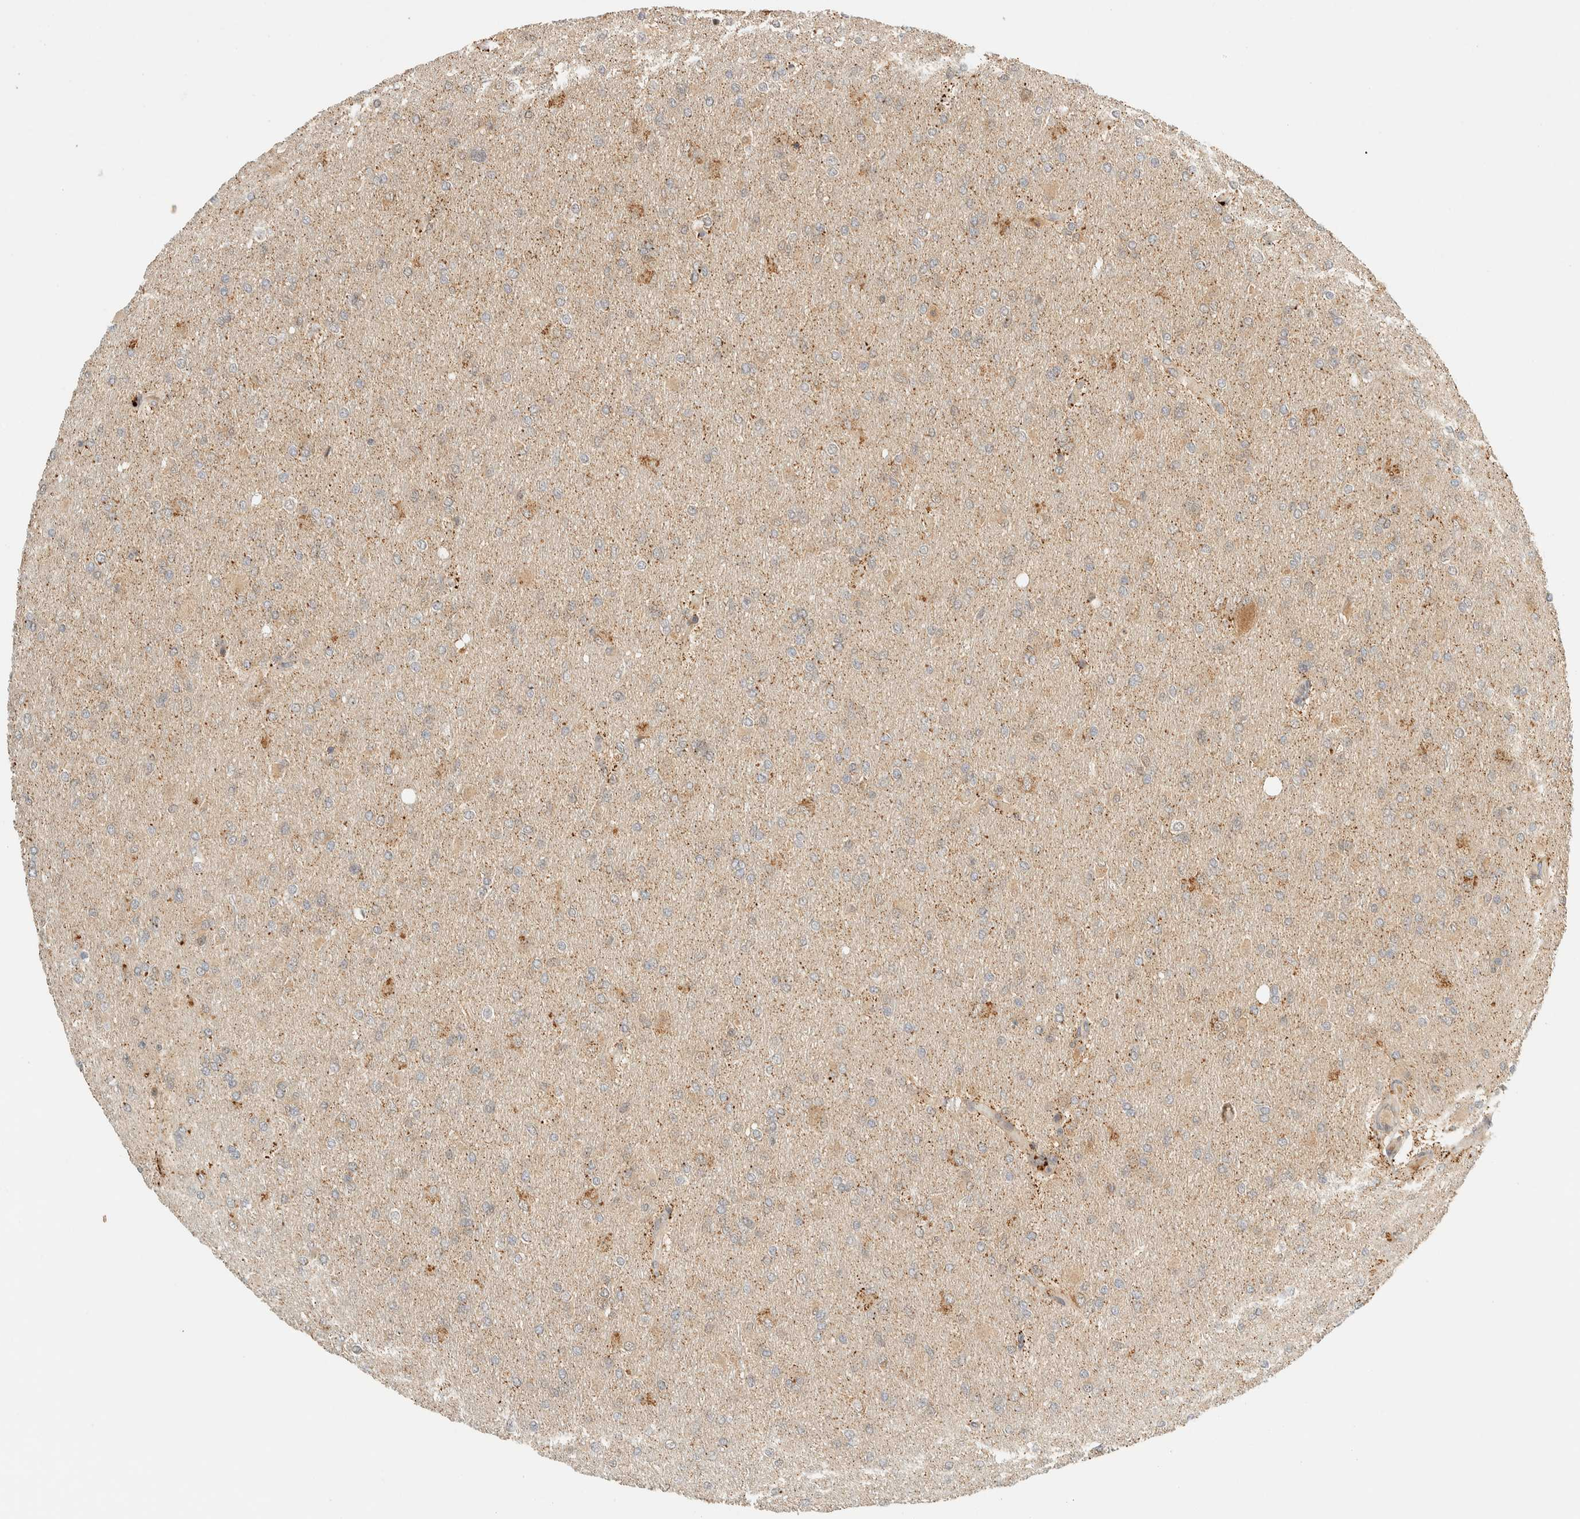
{"staining": {"intensity": "moderate", "quantity": "<25%", "location": "cytoplasmic/membranous"}, "tissue": "glioma", "cell_type": "Tumor cells", "image_type": "cancer", "snomed": [{"axis": "morphology", "description": "Glioma, malignant, High grade"}, {"axis": "topography", "description": "Cerebral cortex"}], "caption": "Glioma tissue exhibits moderate cytoplasmic/membranous staining in about <25% of tumor cells, visualized by immunohistochemistry.", "gene": "KIFAP3", "patient": {"sex": "female", "age": 36}}